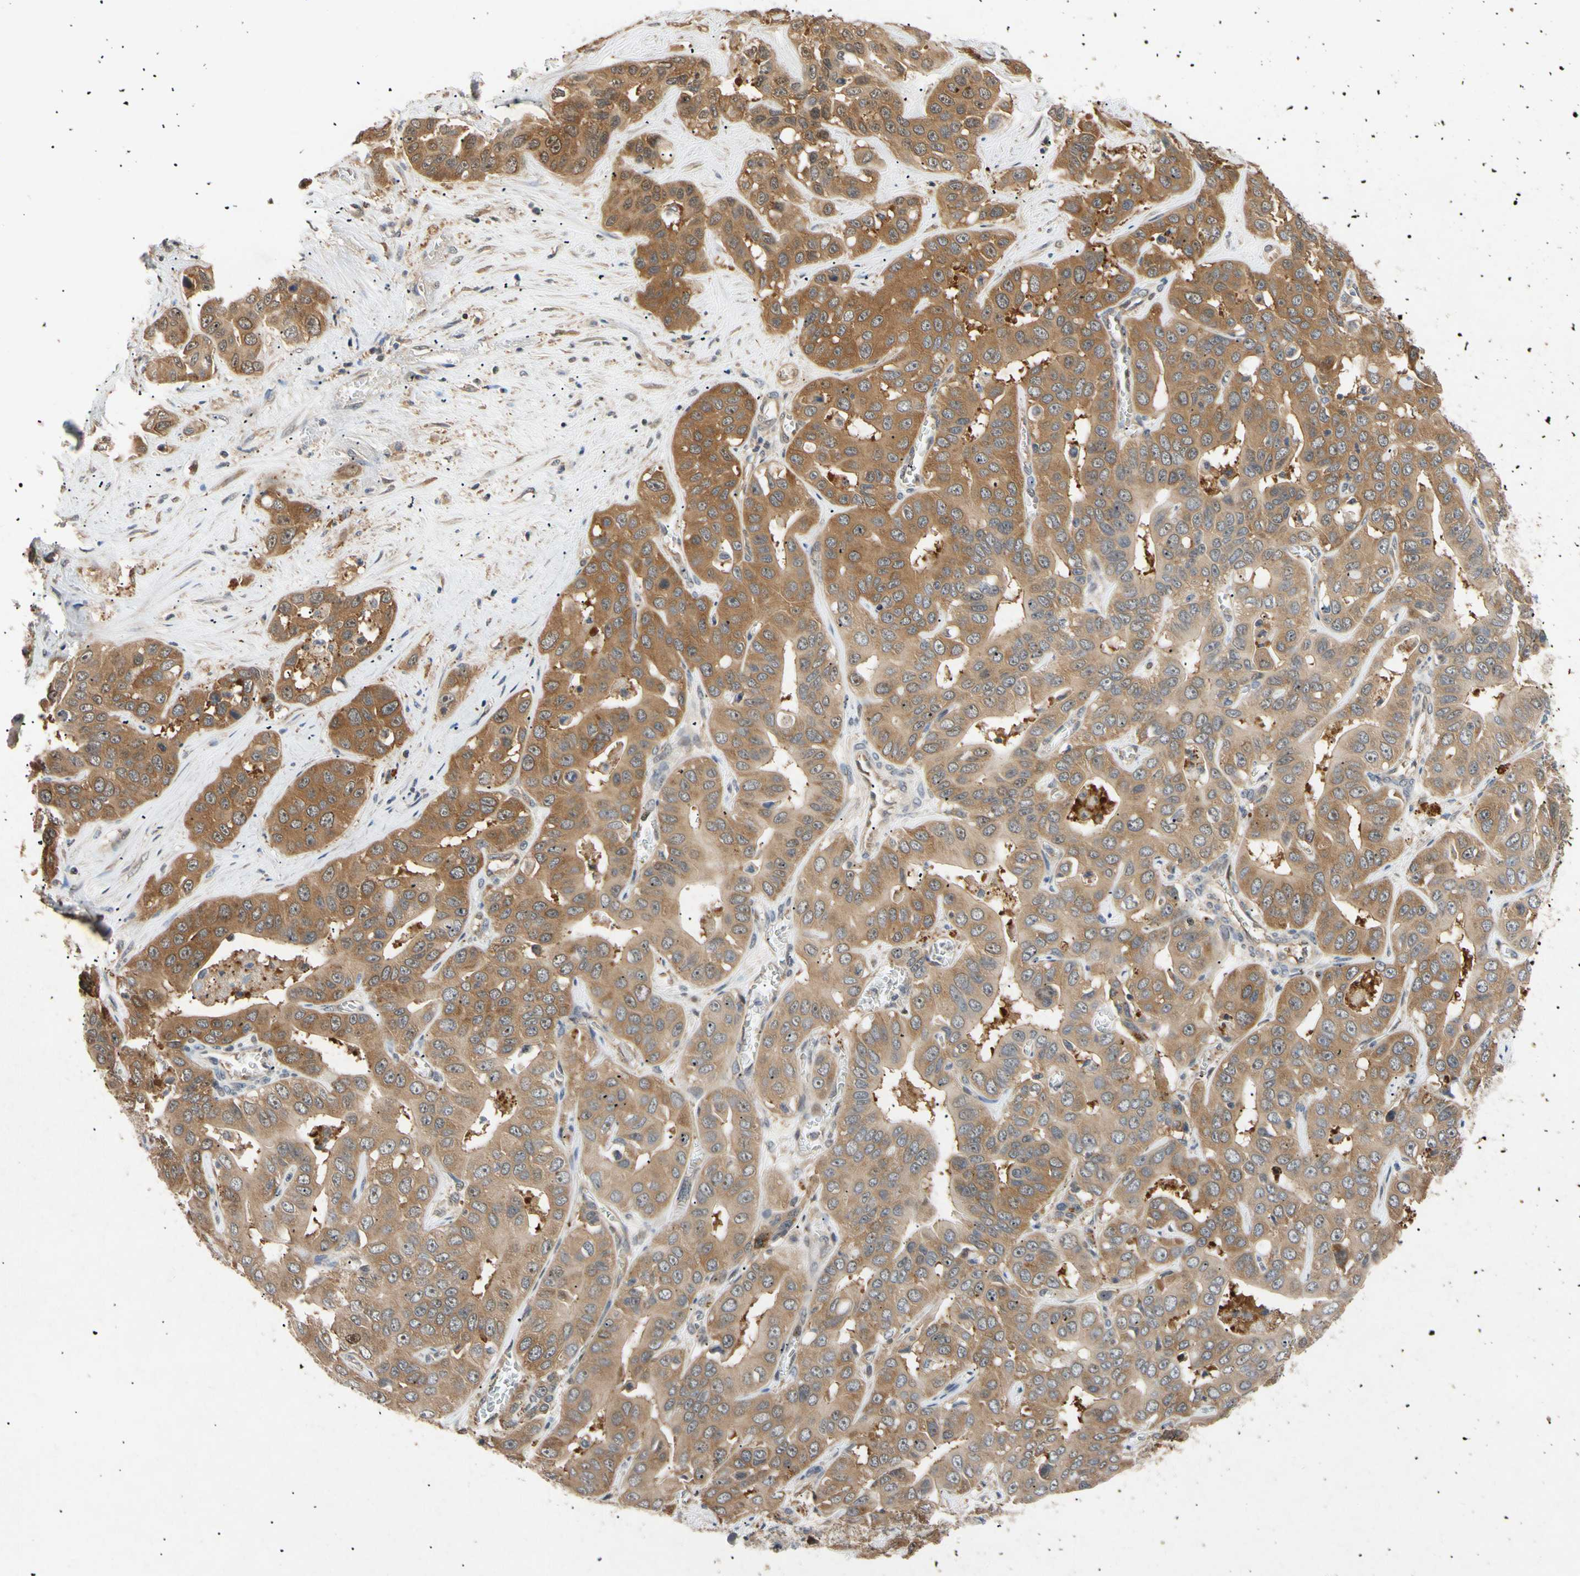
{"staining": {"intensity": "moderate", "quantity": ">75%", "location": "cytoplasmic/membranous"}, "tissue": "liver cancer", "cell_type": "Tumor cells", "image_type": "cancer", "snomed": [{"axis": "morphology", "description": "Cholangiocarcinoma"}, {"axis": "topography", "description": "Liver"}], "caption": "Brown immunohistochemical staining in liver cholangiocarcinoma reveals moderate cytoplasmic/membranous expression in approximately >75% of tumor cells. (IHC, brightfield microscopy, high magnification).", "gene": "EIF1AX", "patient": {"sex": "female", "age": 52}}